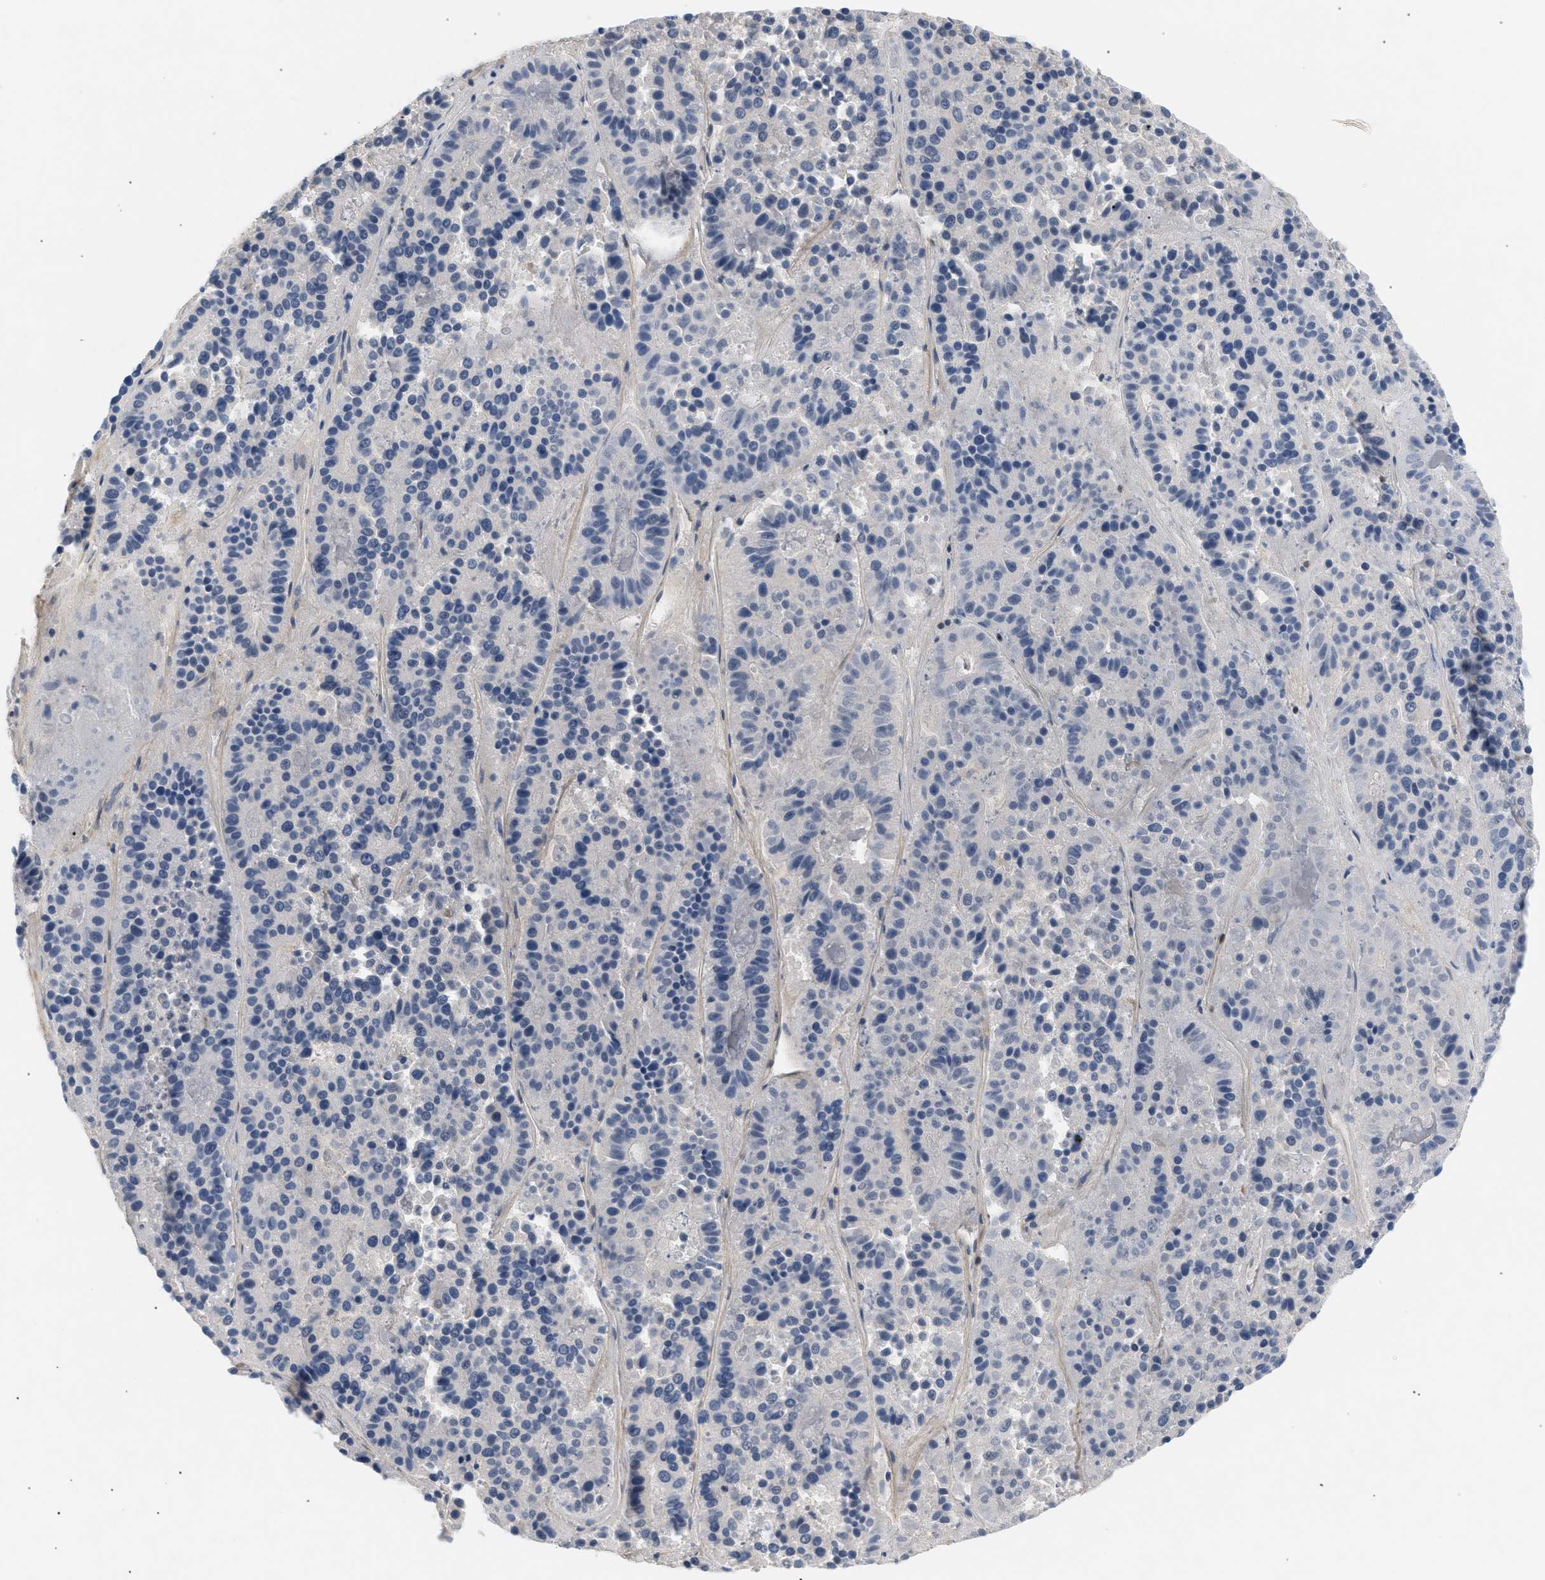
{"staining": {"intensity": "negative", "quantity": "none", "location": "none"}, "tissue": "pancreatic cancer", "cell_type": "Tumor cells", "image_type": "cancer", "snomed": [{"axis": "morphology", "description": "Adenocarcinoma, NOS"}, {"axis": "topography", "description": "Pancreas"}], "caption": "Tumor cells show no significant staining in pancreatic cancer.", "gene": "FARS2", "patient": {"sex": "male", "age": 50}}